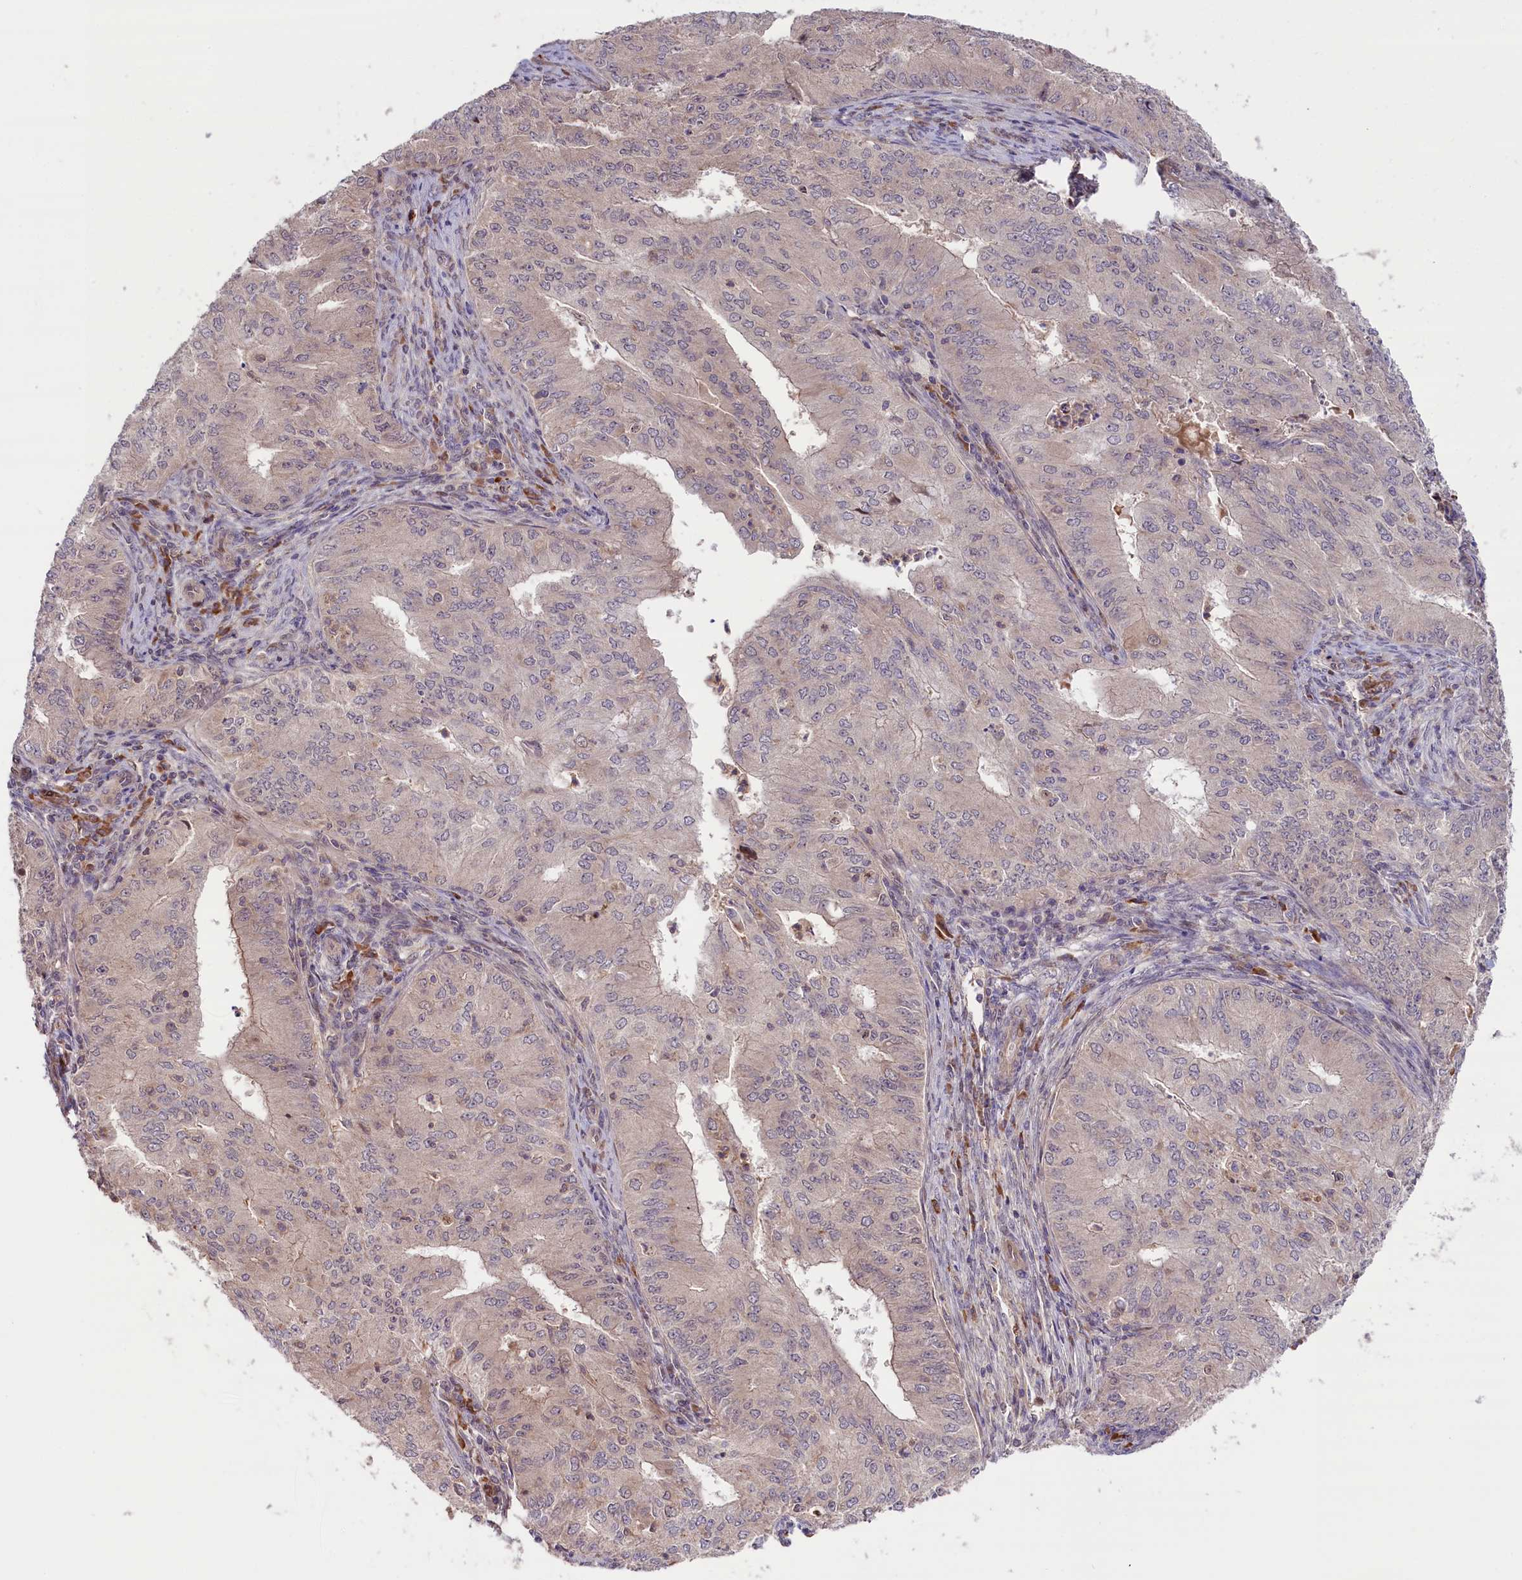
{"staining": {"intensity": "negative", "quantity": "none", "location": "none"}, "tissue": "endometrial cancer", "cell_type": "Tumor cells", "image_type": "cancer", "snomed": [{"axis": "morphology", "description": "Adenocarcinoma, NOS"}, {"axis": "topography", "description": "Endometrium"}], "caption": "The image displays no staining of tumor cells in endometrial adenocarcinoma.", "gene": "RIC8A", "patient": {"sex": "female", "age": 50}}